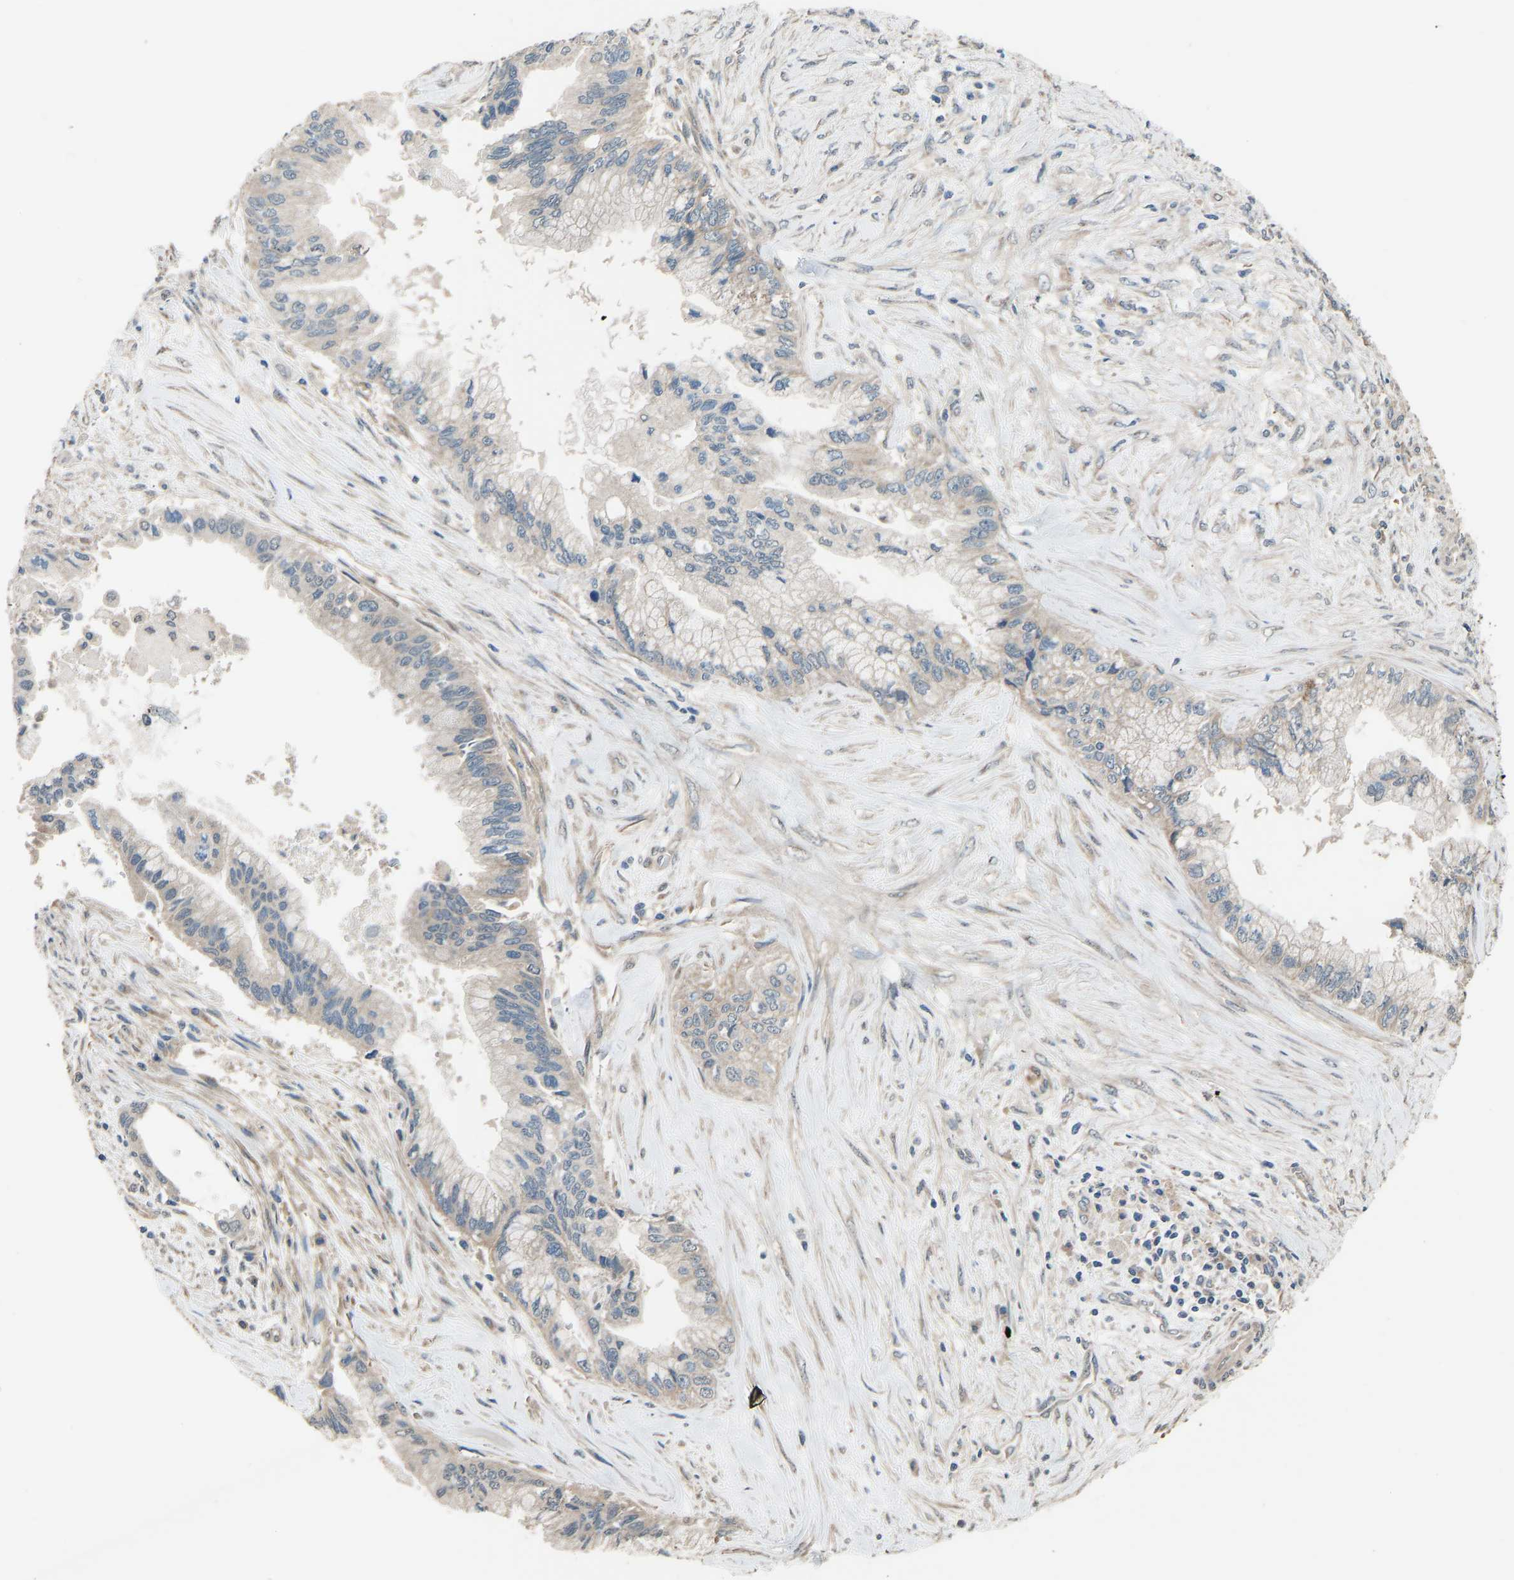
{"staining": {"intensity": "negative", "quantity": "none", "location": "none"}, "tissue": "pancreatic cancer", "cell_type": "Tumor cells", "image_type": "cancer", "snomed": [{"axis": "morphology", "description": "Adenocarcinoma, NOS"}, {"axis": "topography", "description": "Pancreas"}], "caption": "This is a micrograph of immunohistochemistry (IHC) staining of adenocarcinoma (pancreatic), which shows no positivity in tumor cells. (Brightfield microscopy of DAB (3,3'-diaminobenzidine) immunohistochemistry at high magnification).", "gene": "SLC43A1", "patient": {"sex": "female", "age": 73}}